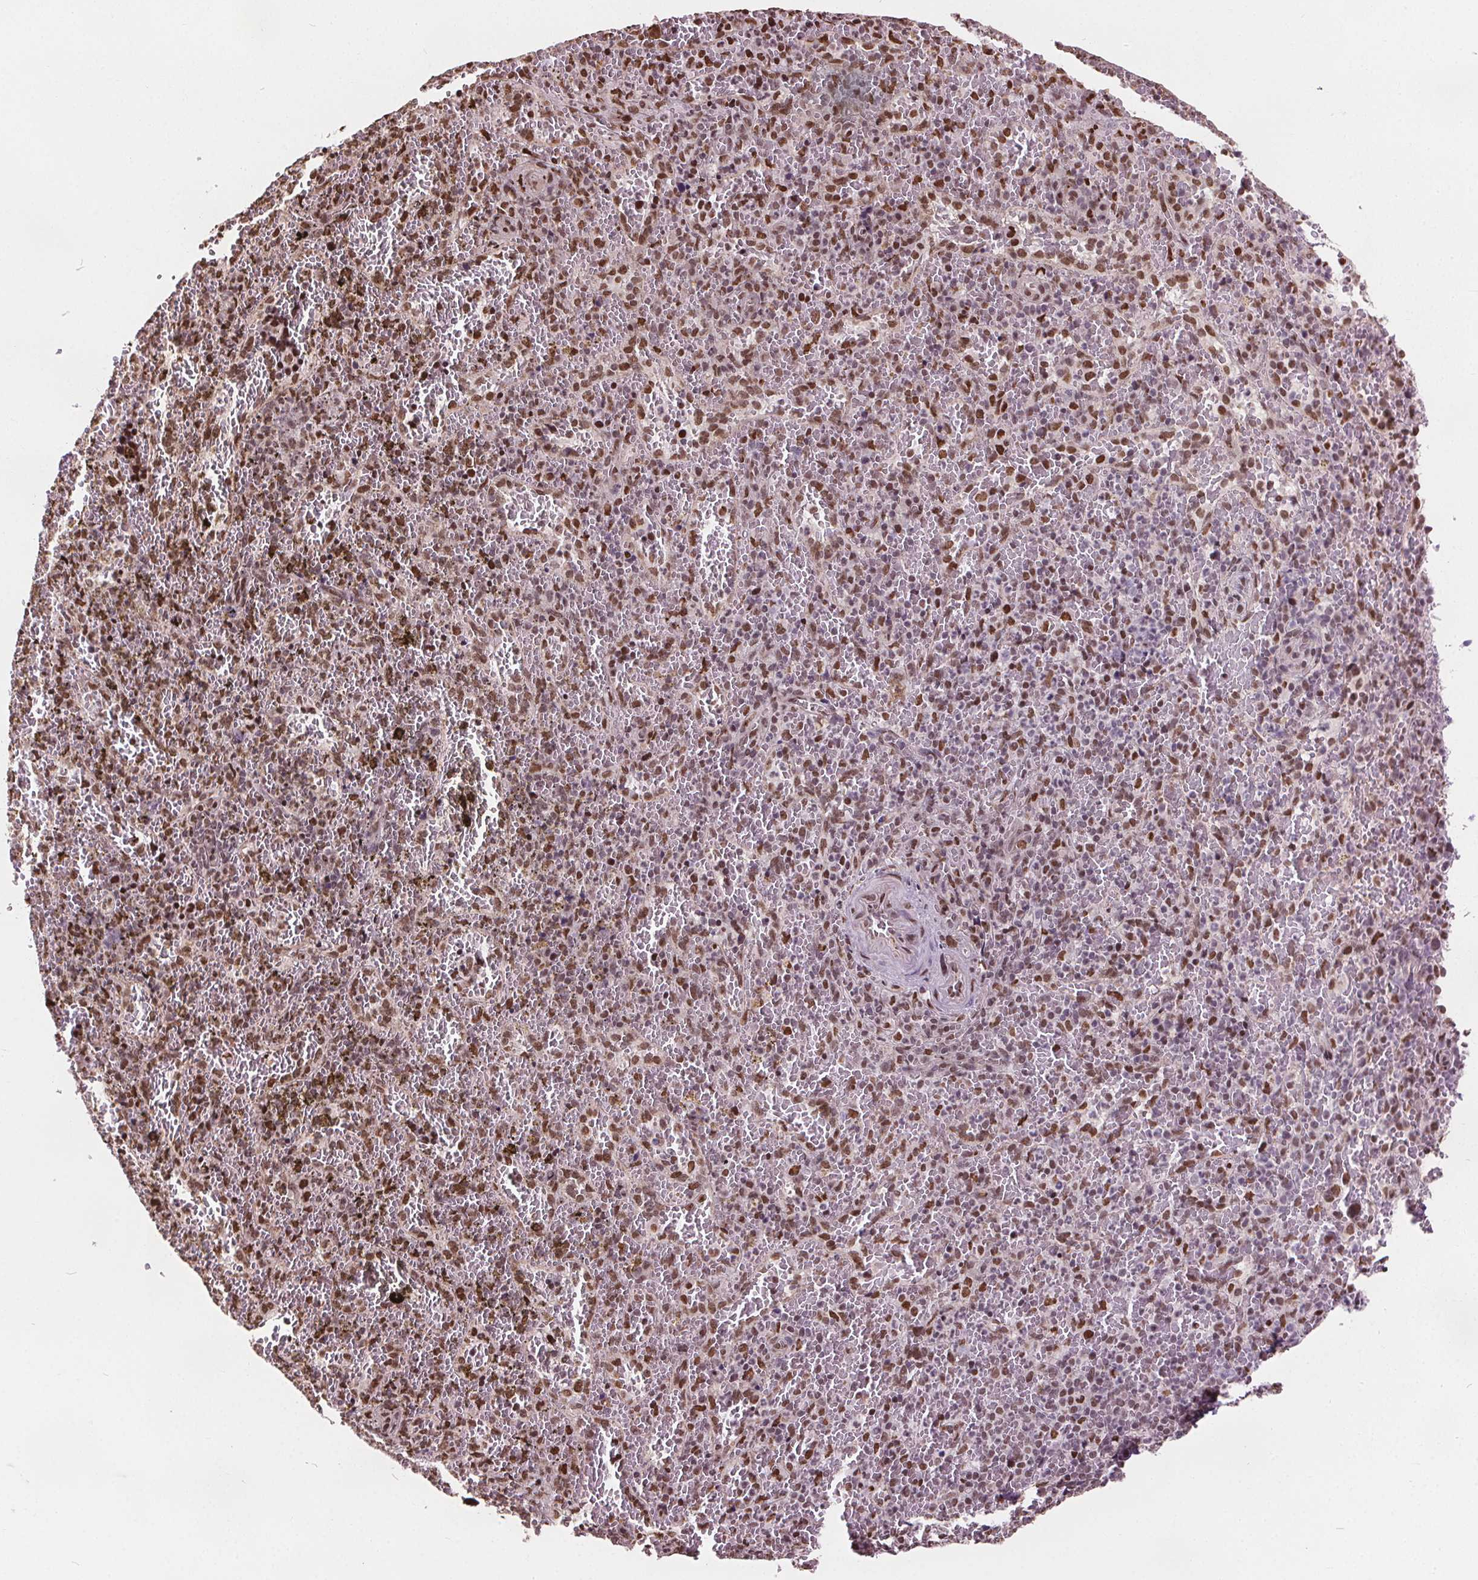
{"staining": {"intensity": "moderate", "quantity": ">75%", "location": "nuclear"}, "tissue": "spleen", "cell_type": "Cells in red pulp", "image_type": "normal", "snomed": [{"axis": "morphology", "description": "Normal tissue, NOS"}, {"axis": "topography", "description": "Spleen"}], "caption": "Spleen stained with DAB (3,3'-diaminobenzidine) immunohistochemistry demonstrates medium levels of moderate nuclear staining in about >75% of cells in red pulp. The staining was performed using DAB (3,3'-diaminobenzidine), with brown indicating positive protein expression. Nuclei are stained blue with hematoxylin.", "gene": "ISLR2", "patient": {"sex": "female", "age": 50}}